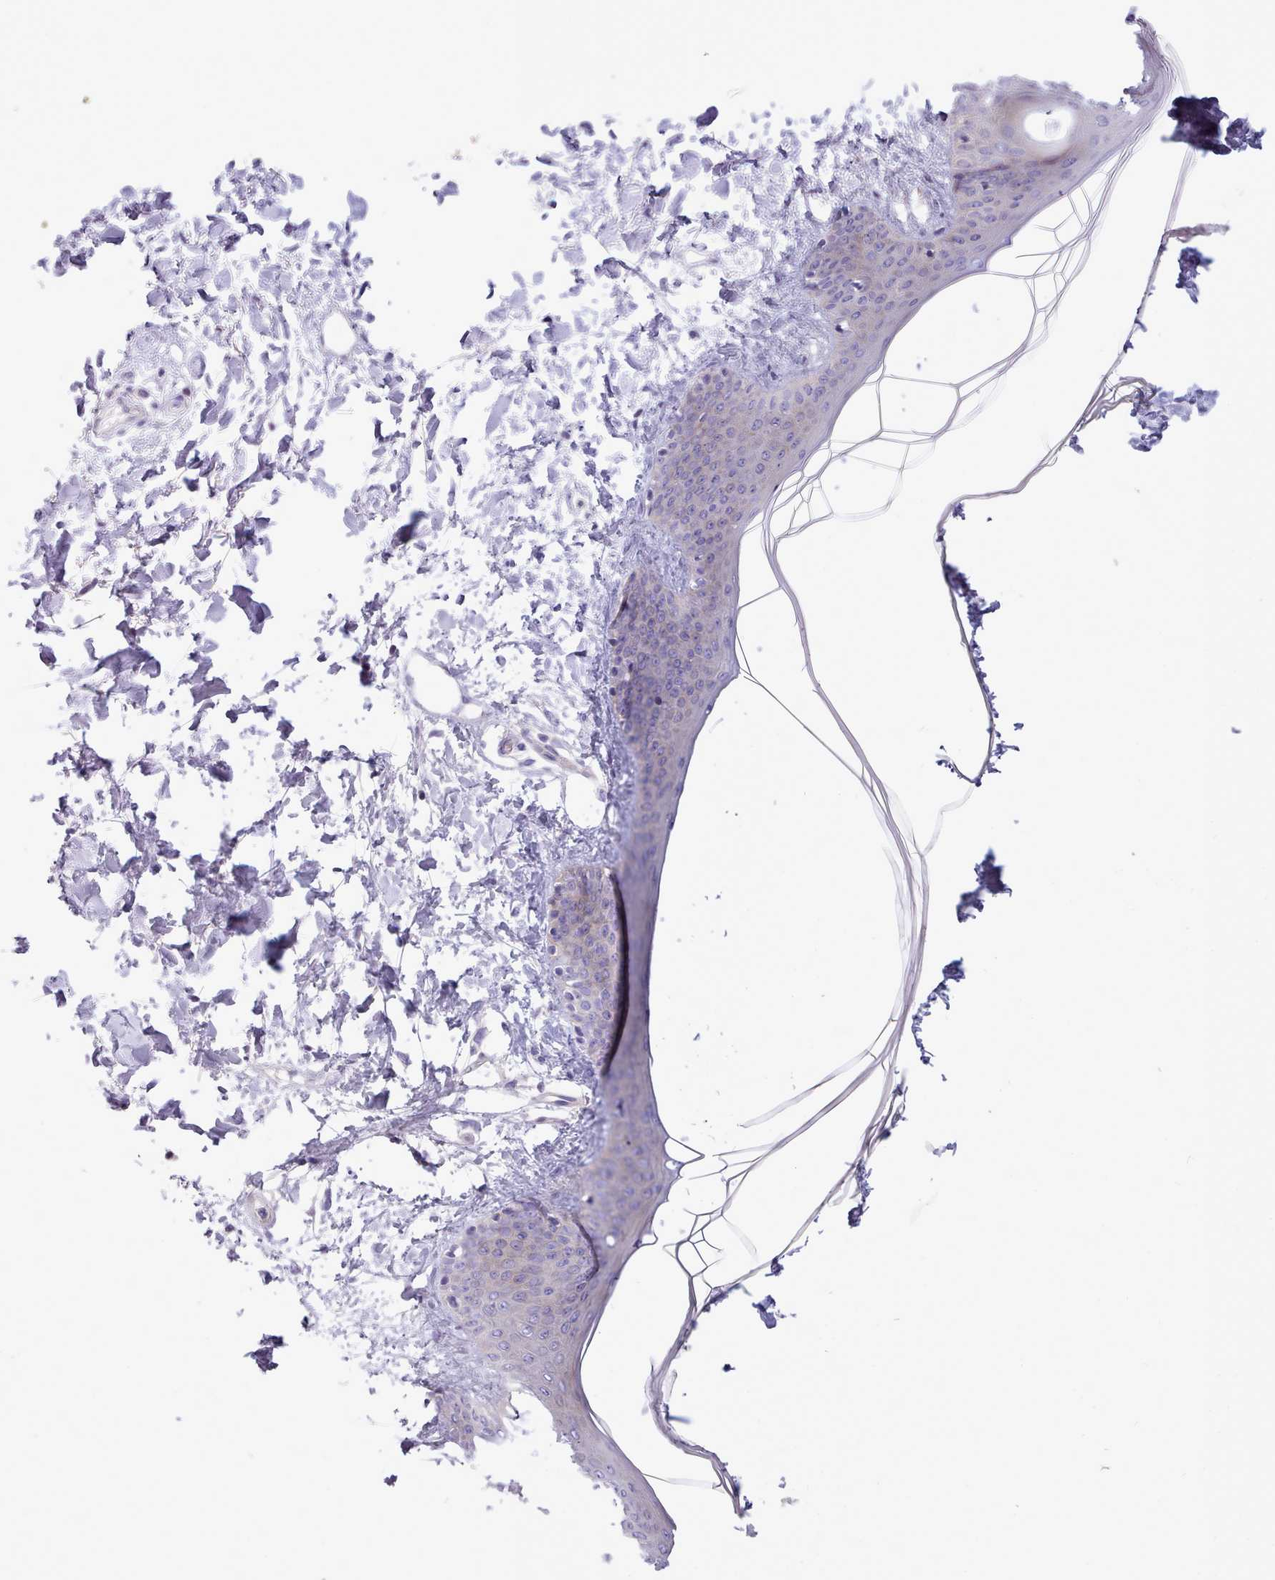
{"staining": {"intensity": "negative", "quantity": "none", "location": "none"}, "tissue": "skin", "cell_type": "Fibroblasts", "image_type": "normal", "snomed": [{"axis": "morphology", "description": "Normal tissue, NOS"}, {"axis": "topography", "description": "Skin"}], "caption": "An immunohistochemistry (IHC) histopathology image of benign skin is shown. There is no staining in fibroblasts of skin.", "gene": "CYP2A13", "patient": {"sex": "female", "age": 34}}